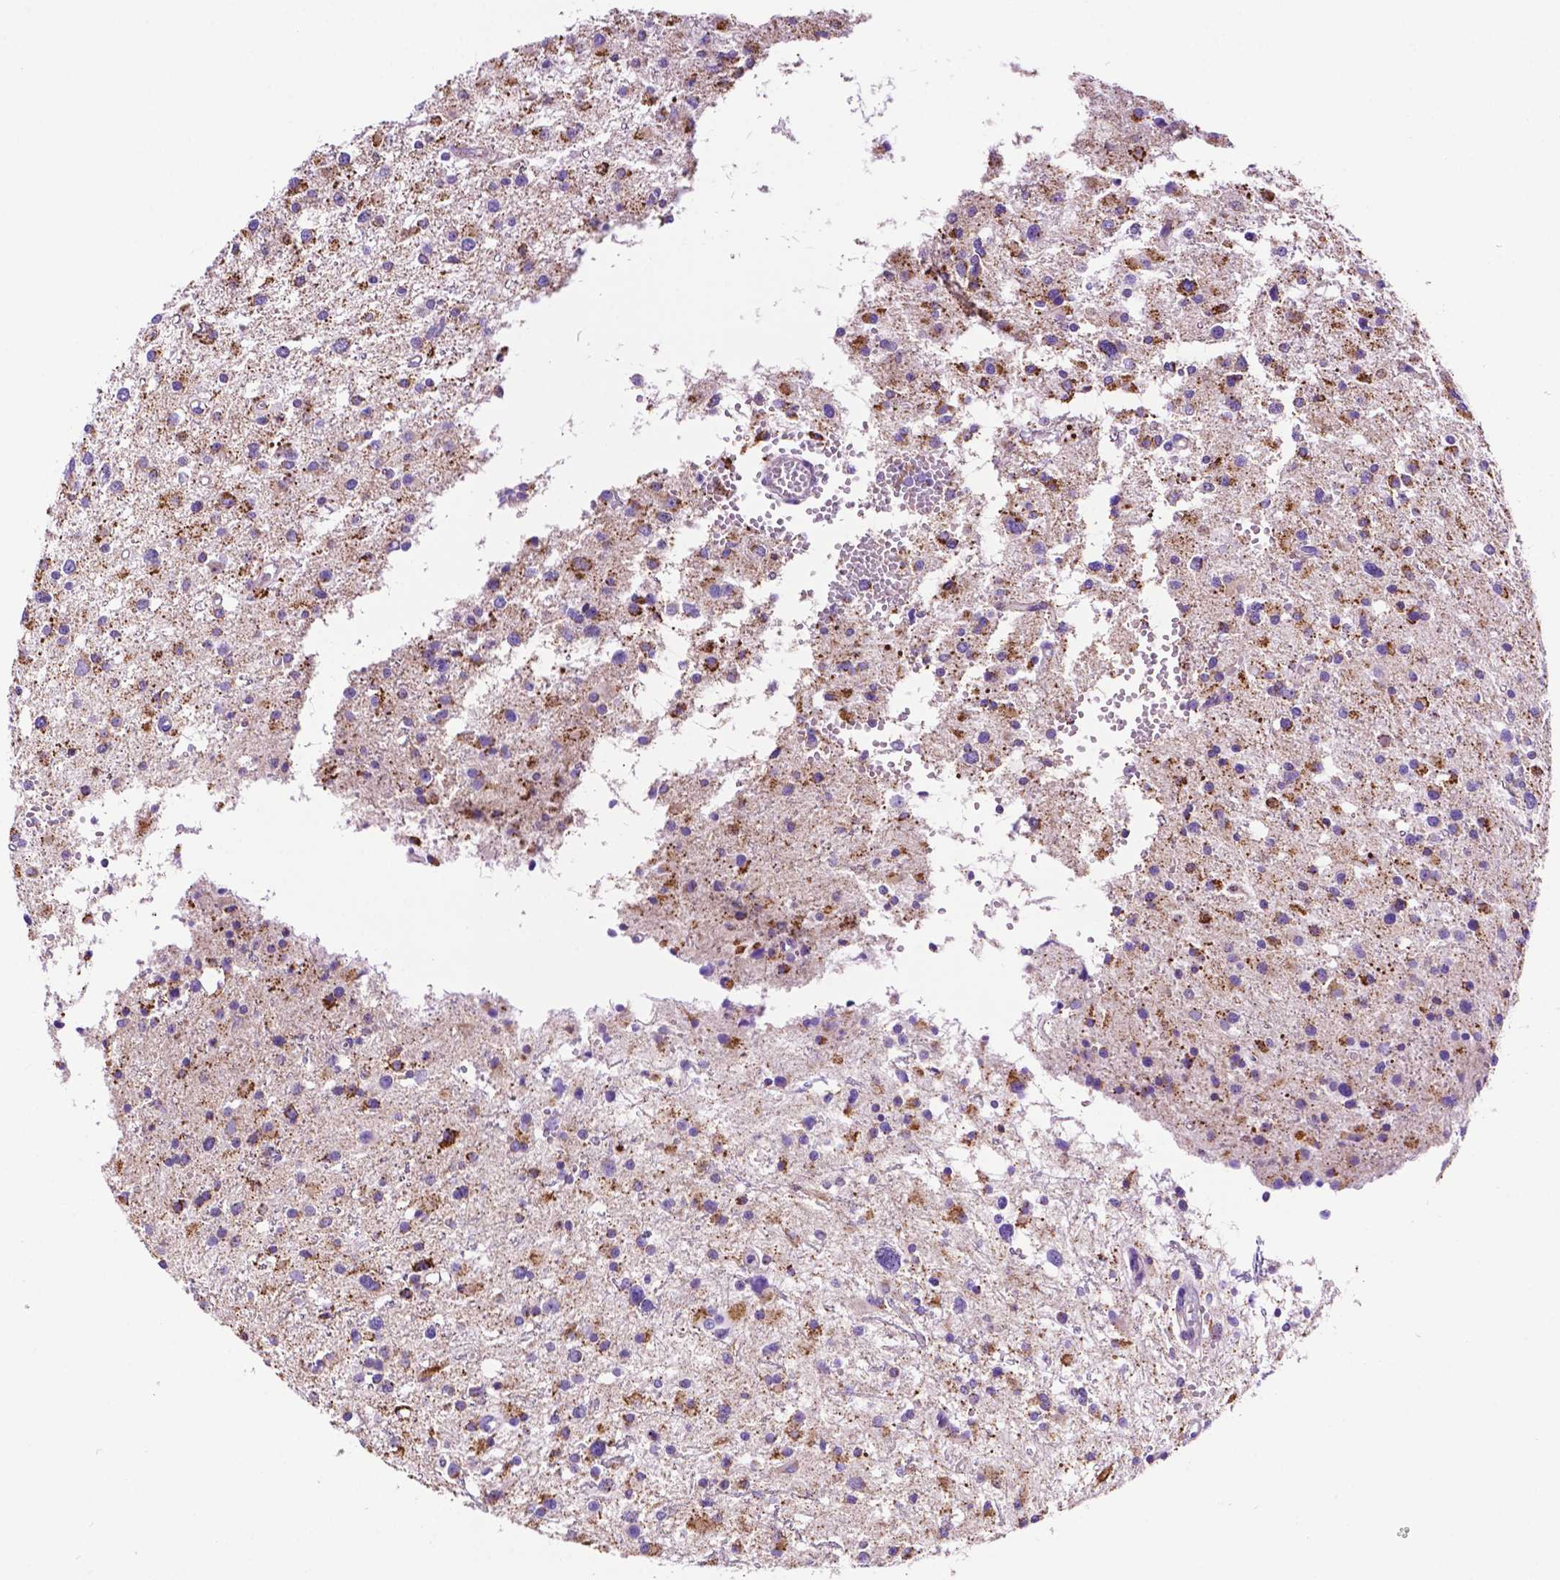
{"staining": {"intensity": "moderate", "quantity": "25%-75%", "location": "cytoplasmic/membranous"}, "tissue": "glioma", "cell_type": "Tumor cells", "image_type": "cancer", "snomed": [{"axis": "morphology", "description": "Glioma, malignant, High grade"}, {"axis": "topography", "description": "Brain"}], "caption": "Glioma stained for a protein (brown) displays moderate cytoplasmic/membranous positive staining in approximately 25%-75% of tumor cells.", "gene": "GDPD5", "patient": {"sex": "male", "age": 54}}